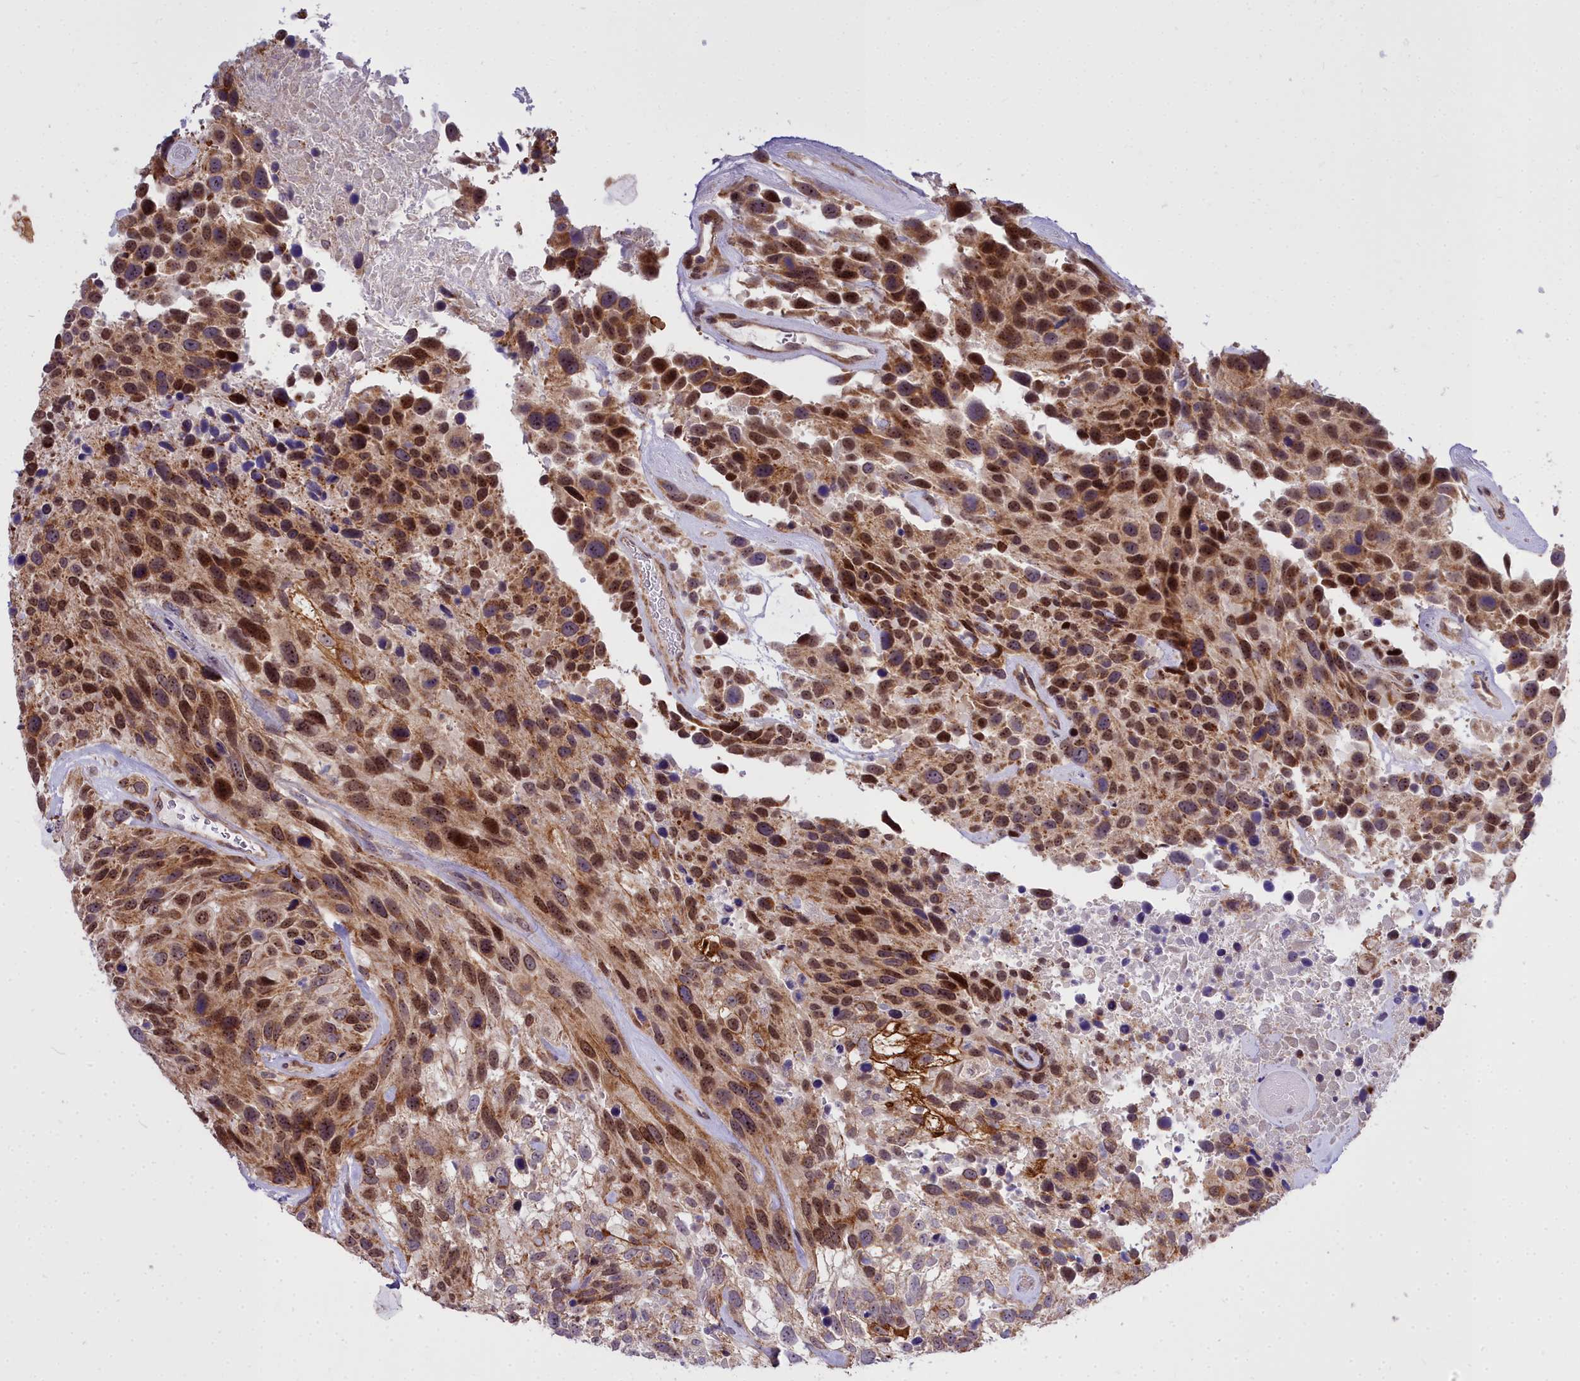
{"staining": {"intensity": "moderate", "quantity": "25%-75%", "location": "cytoplasmic/membranous,nuclear"}, "tissue": "urothelial cancer", "cell_type": "Tumor cells", "image_type": "cancer", "snomed": [{"axis": "morphology", "description": "Urothelial carcinoma, High grade"}, {"axis": "topography", "description": "Urinary bladder"}], "caption": "Immunohistochemistry (IHC) histopathology image of urothelial cancer stained for a protein (brown), which reveals medium levels of moderate cytoplasmic/membranous and nuclear positivity in about 25%-75% of tumor cells.", "gene": "ABCB8", "patient": {"sex": "female", "age": 70}}